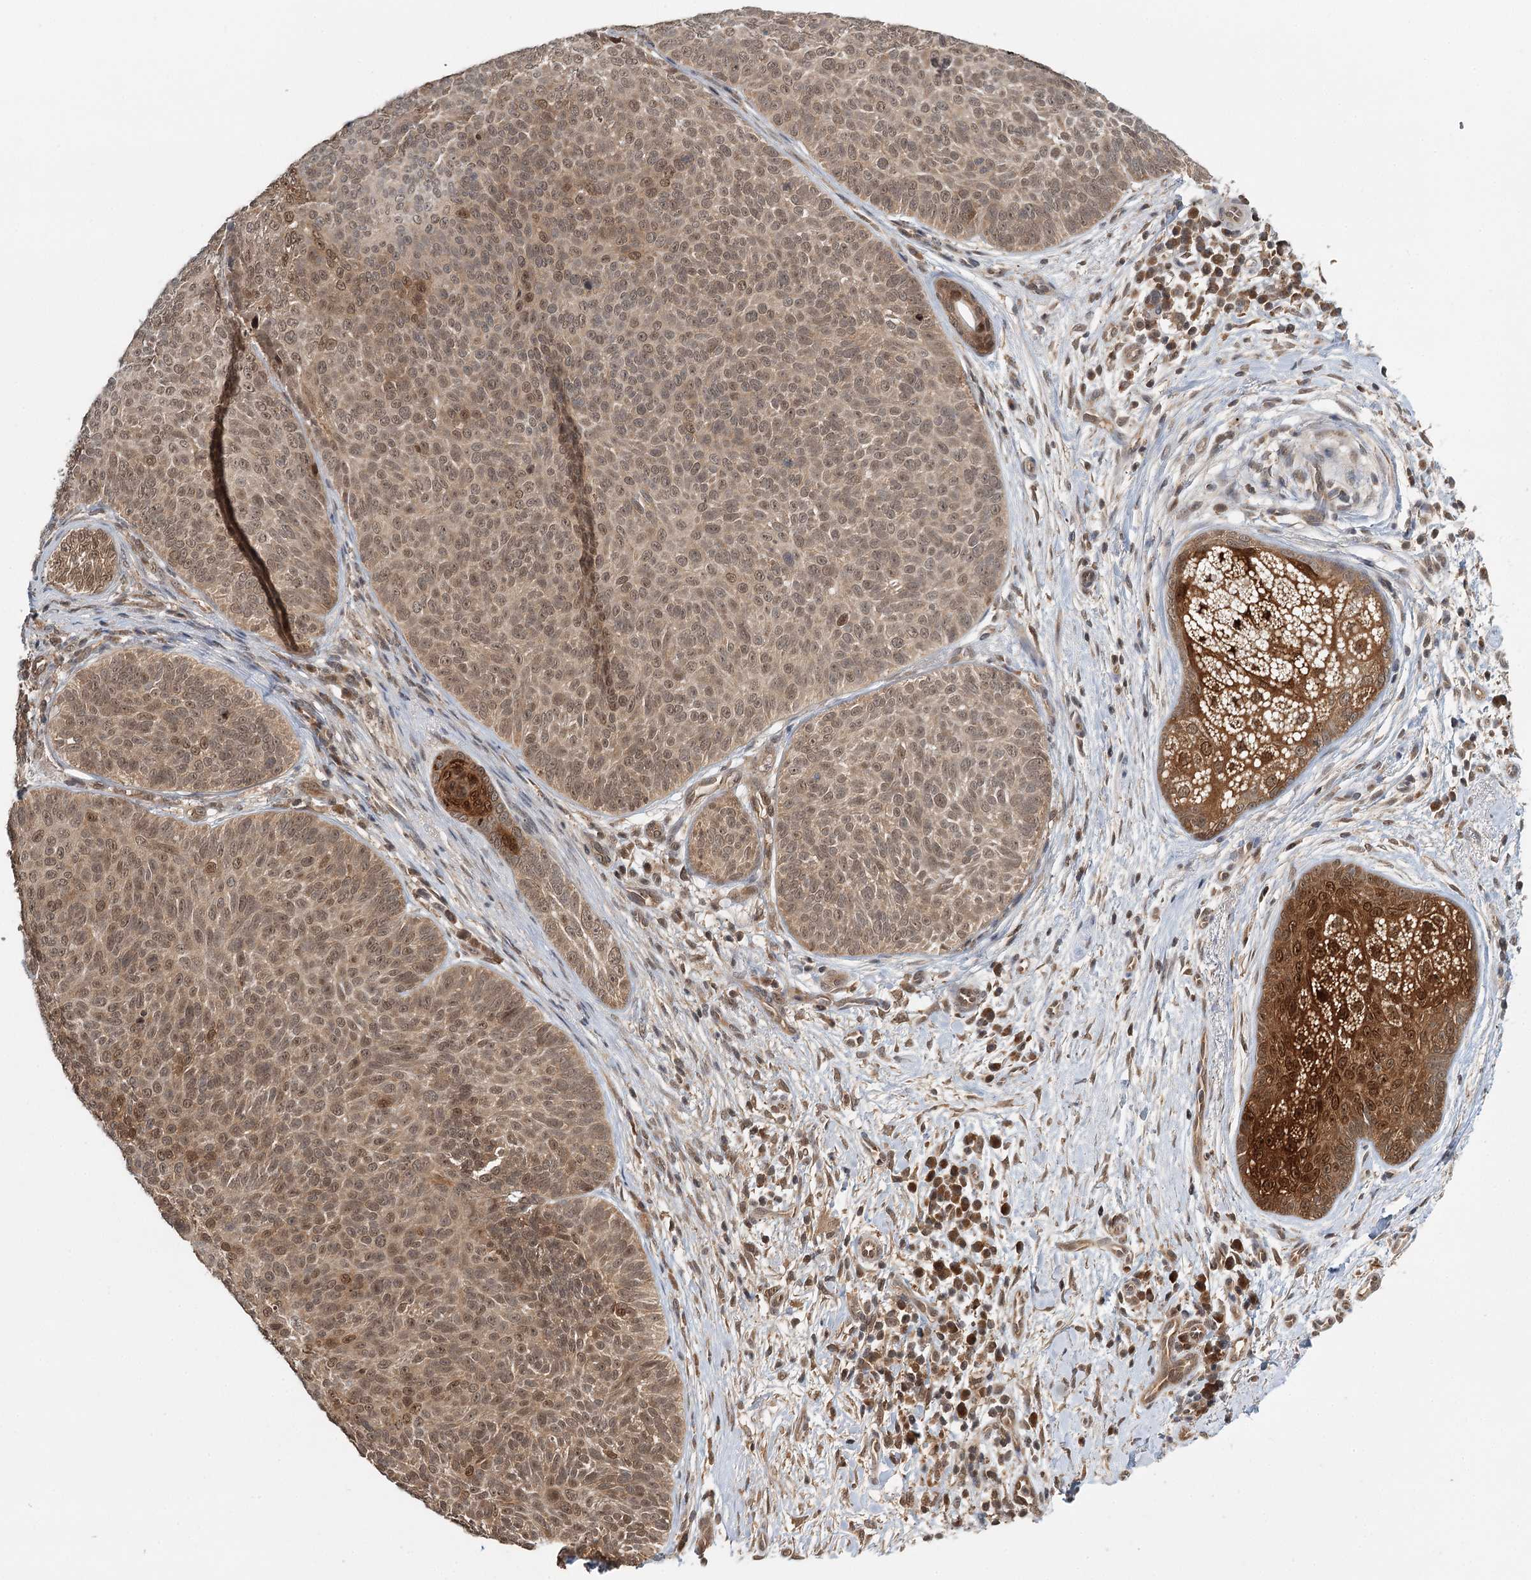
{"staining": {"intensity": "moderate", "quantity": ">75%", "location": "cytoplasmic/membranous,nuclear"}, "tissue": "skin cancer", "cell_type": "Tumor cells", "image_type": "cancer", "snomed": [{"axis": "morphology", "description": "Basal cell carcinoma"}, {"axis": "topography", "description": "Skin"}], "caption": "Brown immunohistochemical staining in human skin cancer reveals moderate cytoplasmic/membranous and nuclear positivity in about >75% of tumor cells. Using DAB (brown) and hematoxylin (blue) stains, captured at high magnification using brightfield microscopy.", "gene": "N6AMT1", "patient": {"sex": "male", "age": 85}}